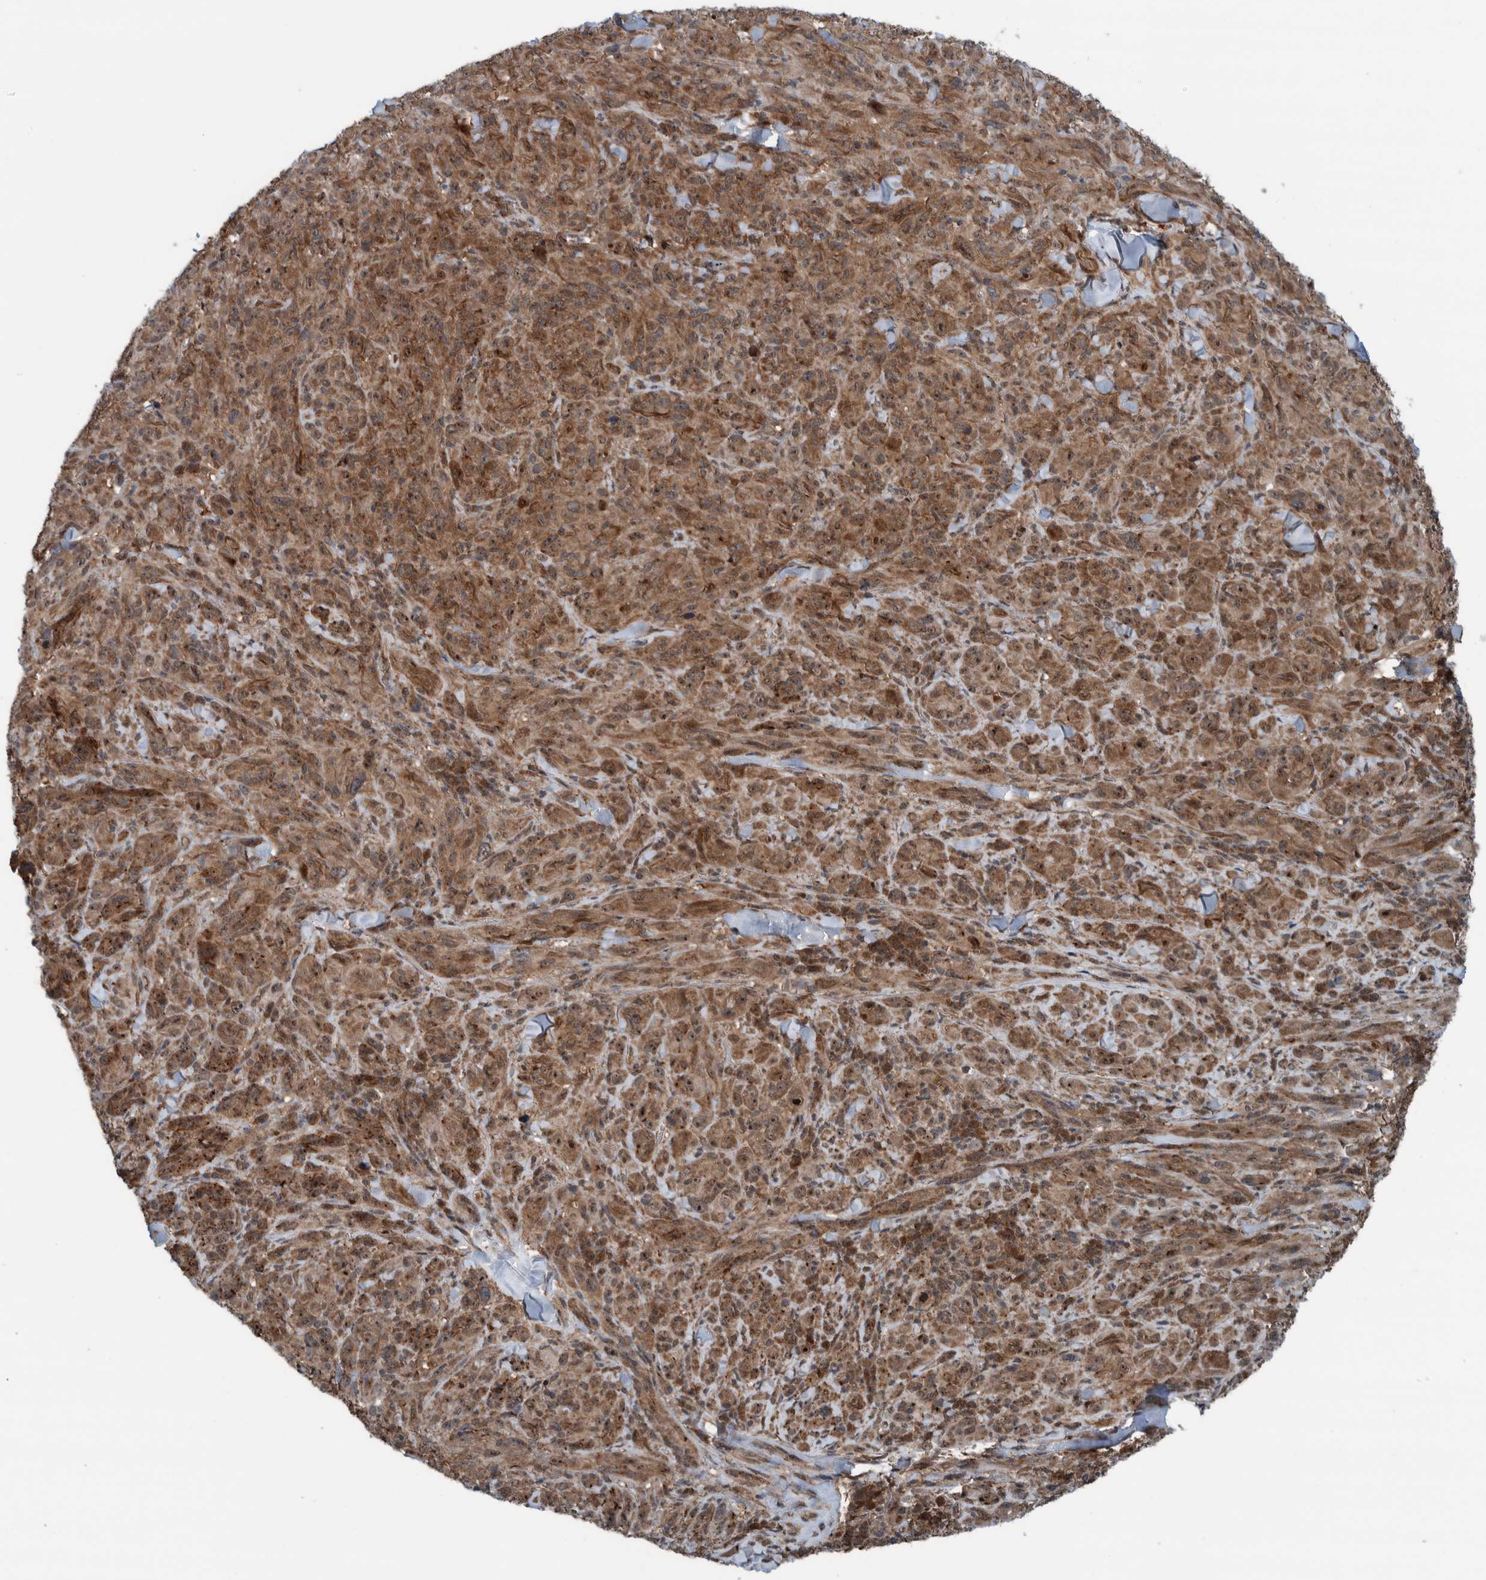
{"staining": {"intensity": "moderate", "quantity": ">75%", "location": "cytoplasmic/membranous"}, "tissue": "melanoma", "cell_type": "Tumor cells", "image_type": "cancer", "snomed": [{"axis": "morphology", "description": "Malignant melanoma, NOS"}, {"axis": "topography", "description": "Skin of head"}], "caption": "A micrograph showing moderate cytoplasmic/membranous expression in about >75% of tumor cells in malignant melanoma, as visualized by brown immunohistochemical staining.", "gene": "CUEDC1", "patient": {"sex": "male", "age": 96}}